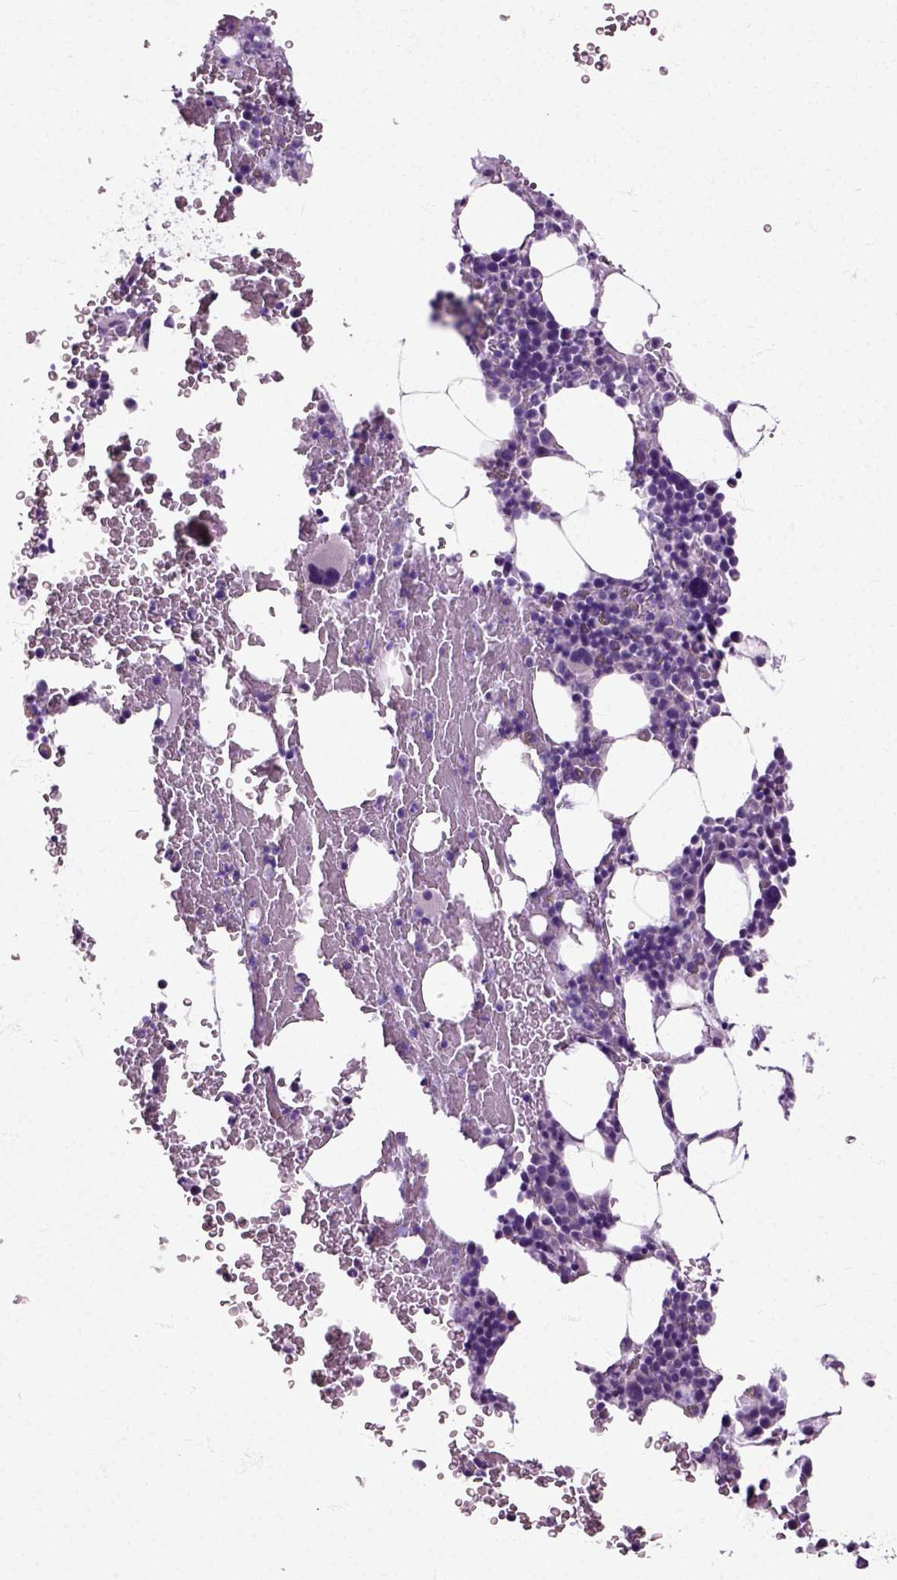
{"staining": {"intensity": "negative", "quantity": "none", "location": "none"}, "tissue": "bone marrow", "cell_type": "Hematopoietic cells", "image_type": "normal", "snomed": [{"axis": "morphology", "description": "Normal tissue, NOS"}, {"axis": "topography", "description": "Bone marrow"}], "caption": "A photomicrograph of human bone marrow is negative for staining in hematopoietic cells. (Brightfield microscopy of DAB IHC at high magnification).", "gene": "HSPA2", "patient": {"sex": "male", "age": 64}}